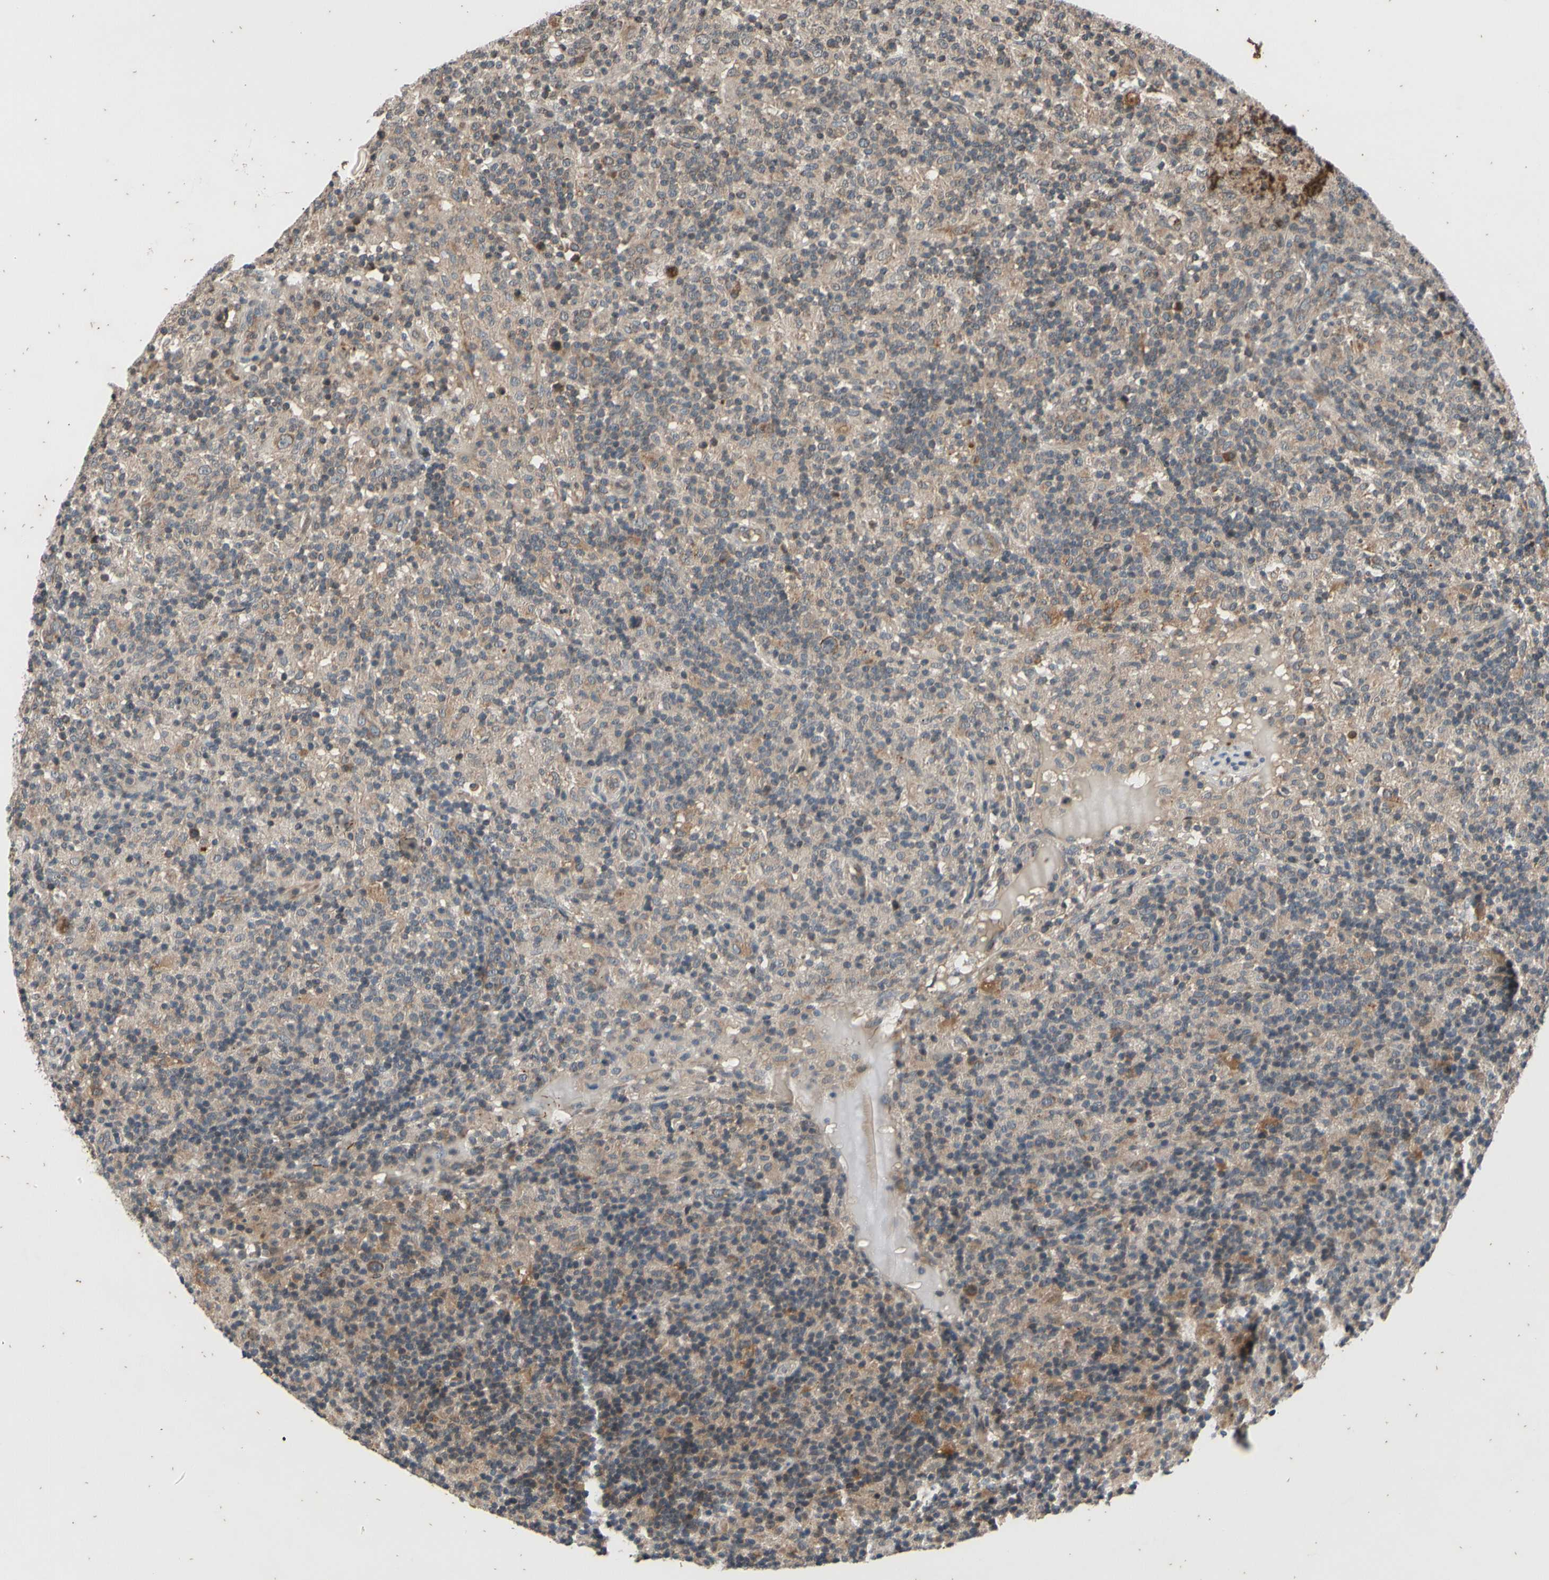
{"staining": {"intensity": "moderate", "quantity": ">75%", "location": "cytoplasmic/membranous"}, "tissue": "lymphoma", "cell_type": "Tumor cells", "image_type": "cancer", "snomed": [{"axis": "morphology", "description": "Hodgkin's disease, NOS"}, {"axis": "topography", "description": "Lymph node"}], "caption": "Lymphoma stained with IHC reveals moderate cytoplasmic/membranous staining in about >75% of tumor cells. (Stains: DAB (3,3'-diaminobenzidine) in brown, nuclei in blue, Microscopy: brightfield microscopy at high magnification).", "gene": "MBTPS2", "patient": {"sex": "male", "age": 70}}